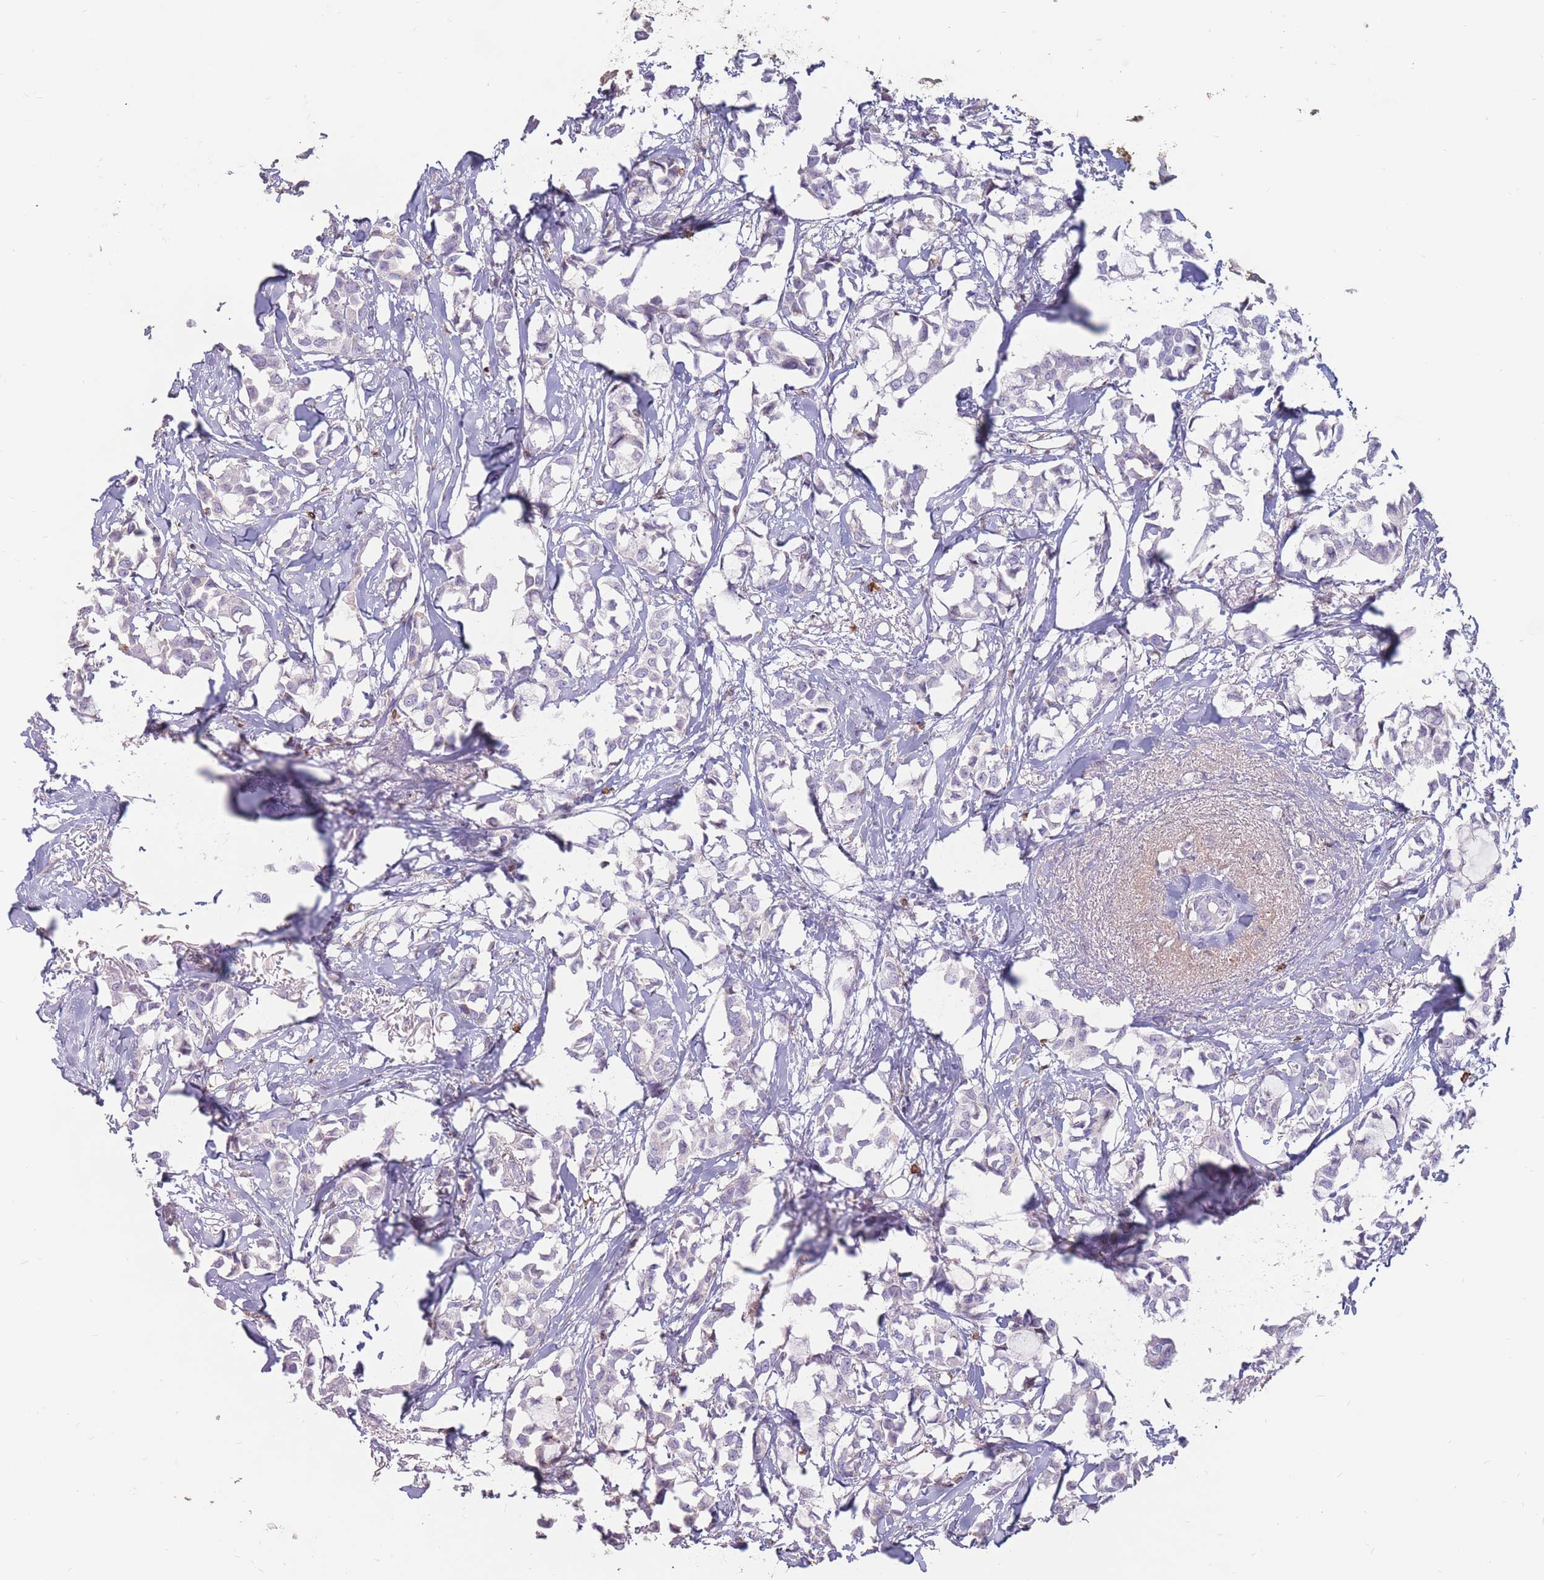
{"staining": {"intensity": "negative", "quantity": "none", "location": "none"}, "tissue": "breast cancer", "cell_type": "Tumor cells", "image_type": "cancer", "snomed": [{"axis": "morphology", "description": "Duct carcinoma"}, {"axis": "topography", "description": "Breast"}], "caption": "Immunohistochemistry histopathology image of human breast cancer (intraductal carcinoma) stained for a protein (brown), which demonstrates no expression in tumor cells.", "gene": "PTGDR", "patient": {"sex": "female", "age": 73}}